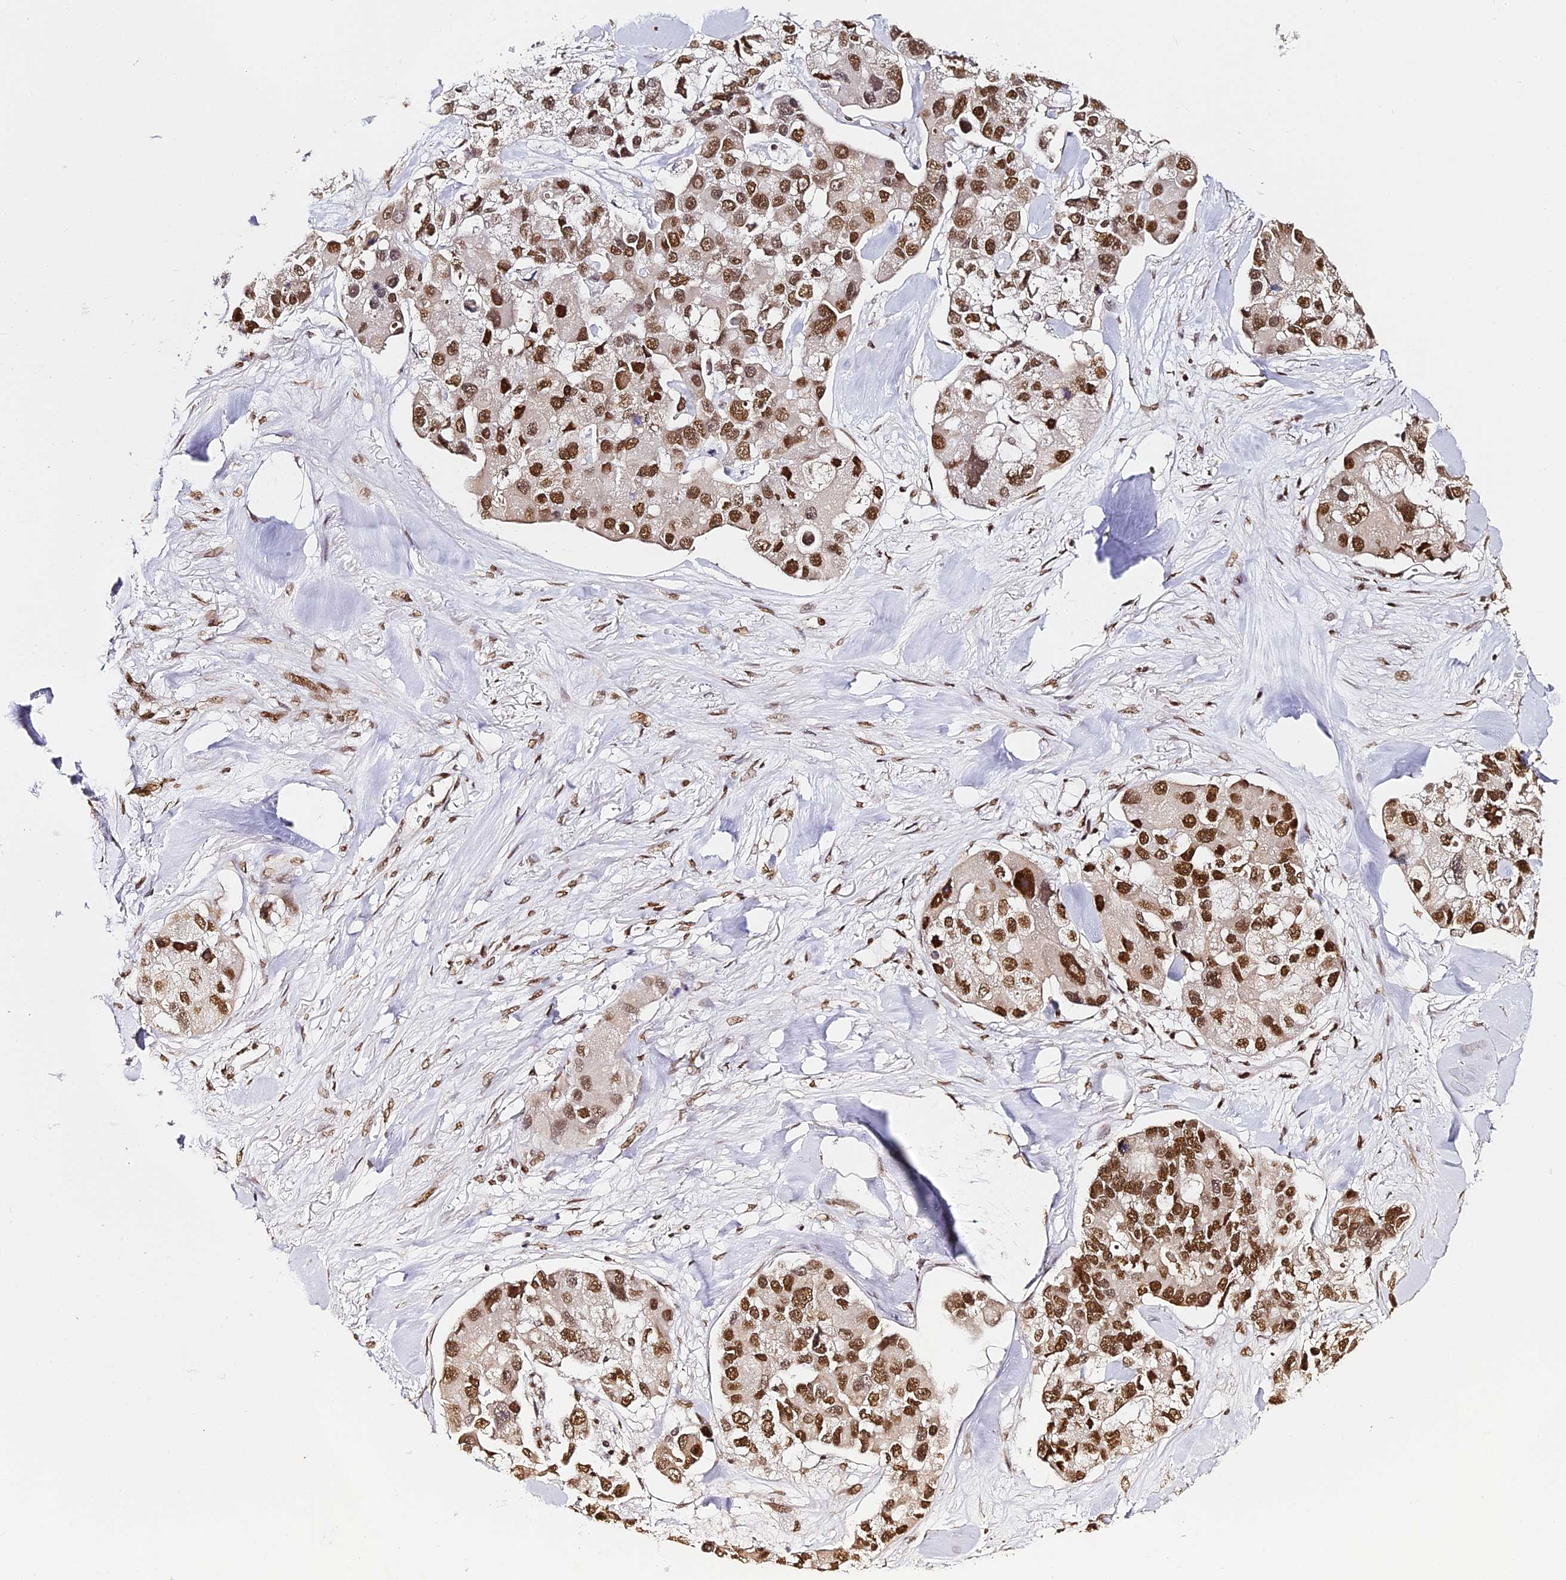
{"staining": {"intensity": "strong", "quantity": ">75%", "location": "nuclear"}, "tissue": "lung cancer", "cell_type": "Tumor cells", "image_type": "cancer", "snomed": [{"axis": "morphology", "description": "Adenocarcinoma, NOS"}, {"axis": "topography", "description": "Lung"}], "caption": "Immunohistochemical staining of adenocarcinoma (lung) reveals high levels of strong nuclear protein expression in about >75% of tumor cells.", "gene": "HNRNPA1", "patient": {"sex": "female", "age": 54}}